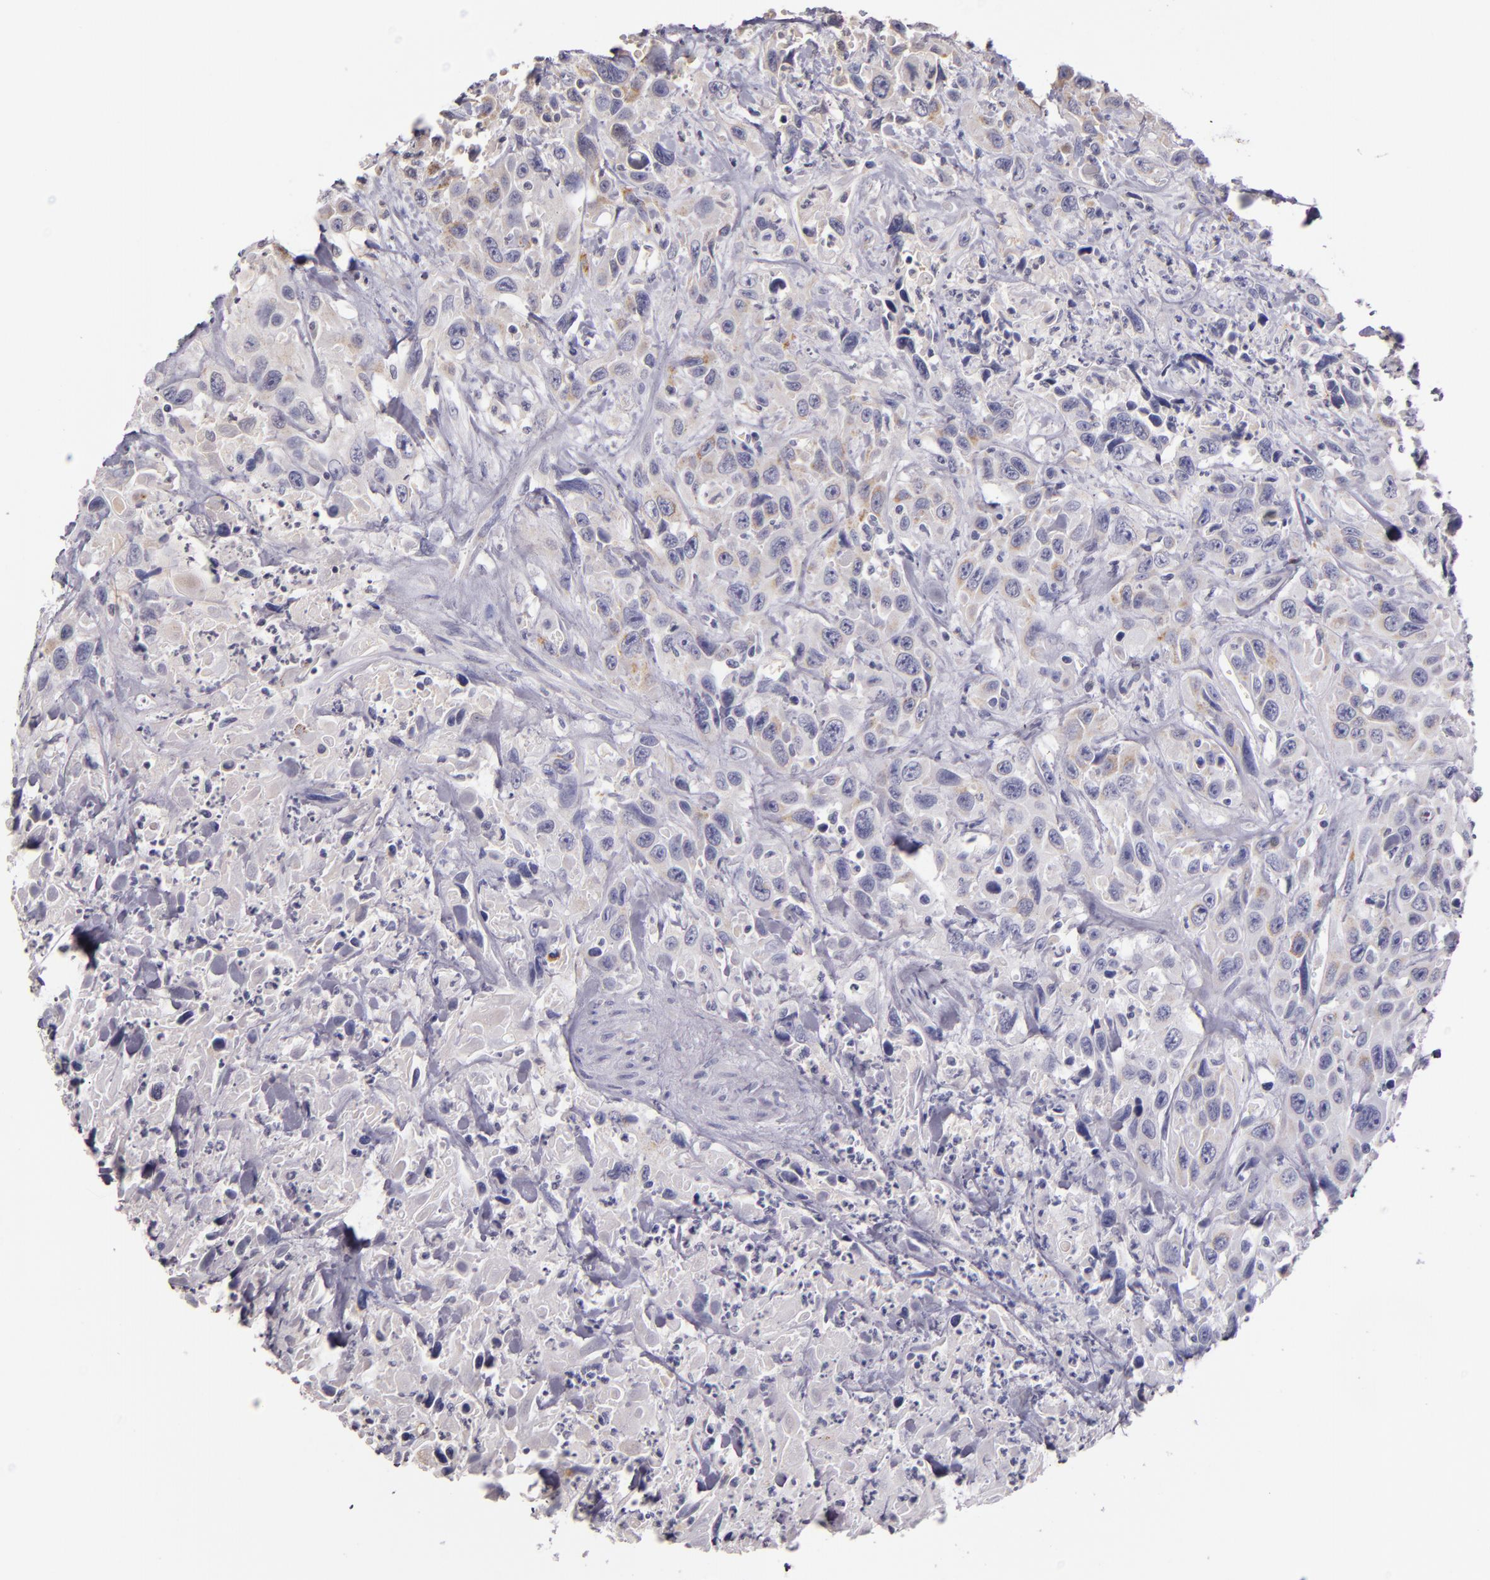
{"staining": {"intensity": "negative", "quantity": "none", "location": "none"}, "tissue": "urothelial cancer", "cell_type": "Tumor cells", "image_type": "cancer", "snomed": [{"axis": "morphology", "description": "Urothelial carcinoma, High grade"}, {"axis": "topography", "description": "Urinary bladder"}], "caption": "Micrograph shows no significant protein expression in tumor cells of urothelial carcinoma (high-grade).", "gene": "ABL1", "patient": {"sex": "female", "age": 84}}